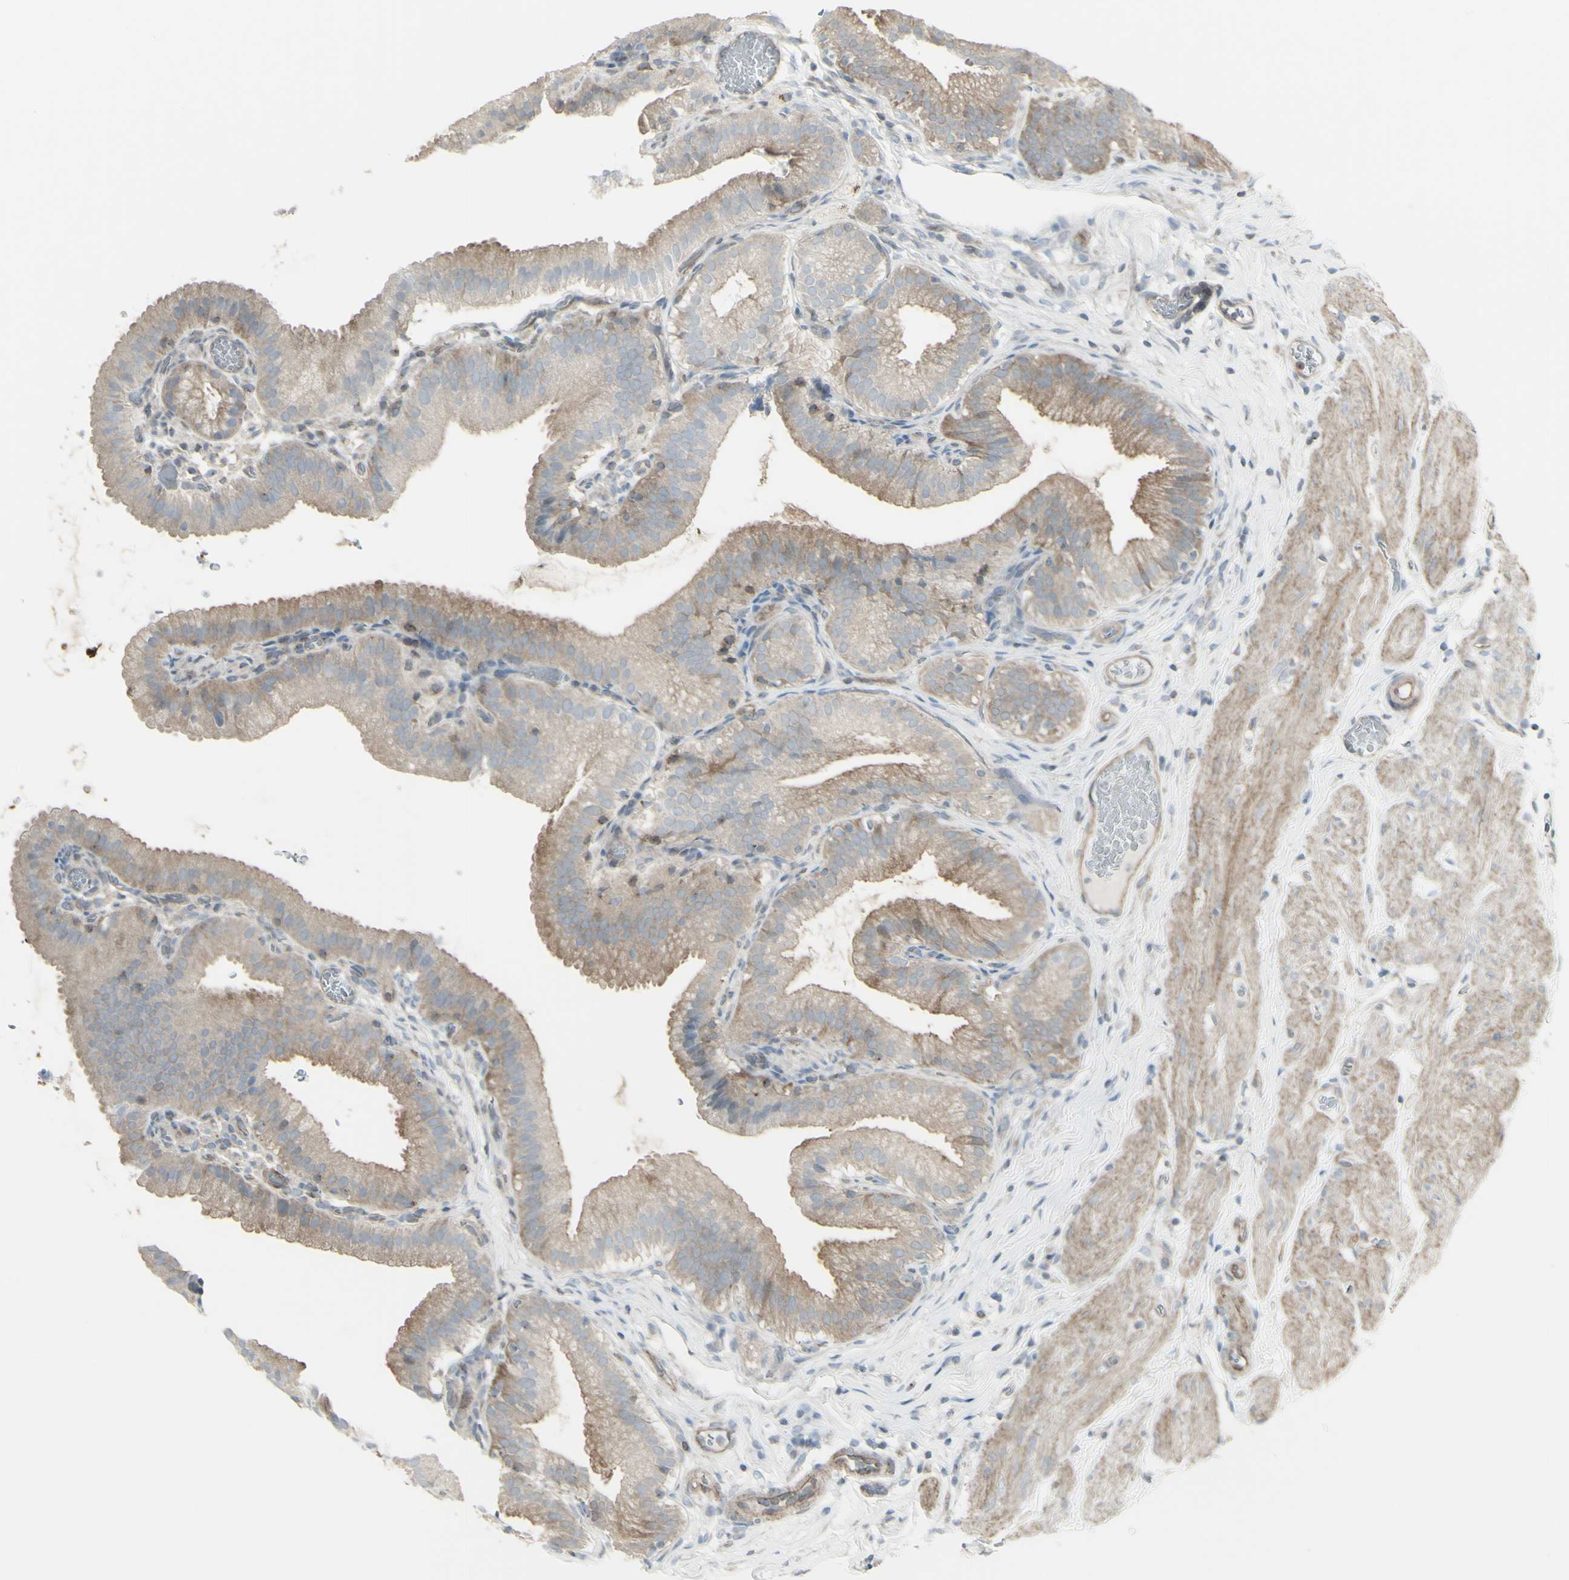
{"staining": {"intensity": "moderate", "quantity": ">75%", "location": "cytoplasmic/membranous"}, "tissue": "gallbladder", "cell_type": "Glandular cells", "image_type": "normal", "snomed": [{"axis": "morphology", "description": "Normal tissue, NOS"}, {"axis": "topography", "description": "Gallbladder"}], "caption": "Protein expression analysis of normal gallbladder reveals moderate cytoplasmic/membranous expression in about >75% of glandular cells.", "gene": "GALNT6", "patient": {"sex": "male", "age": 54}}